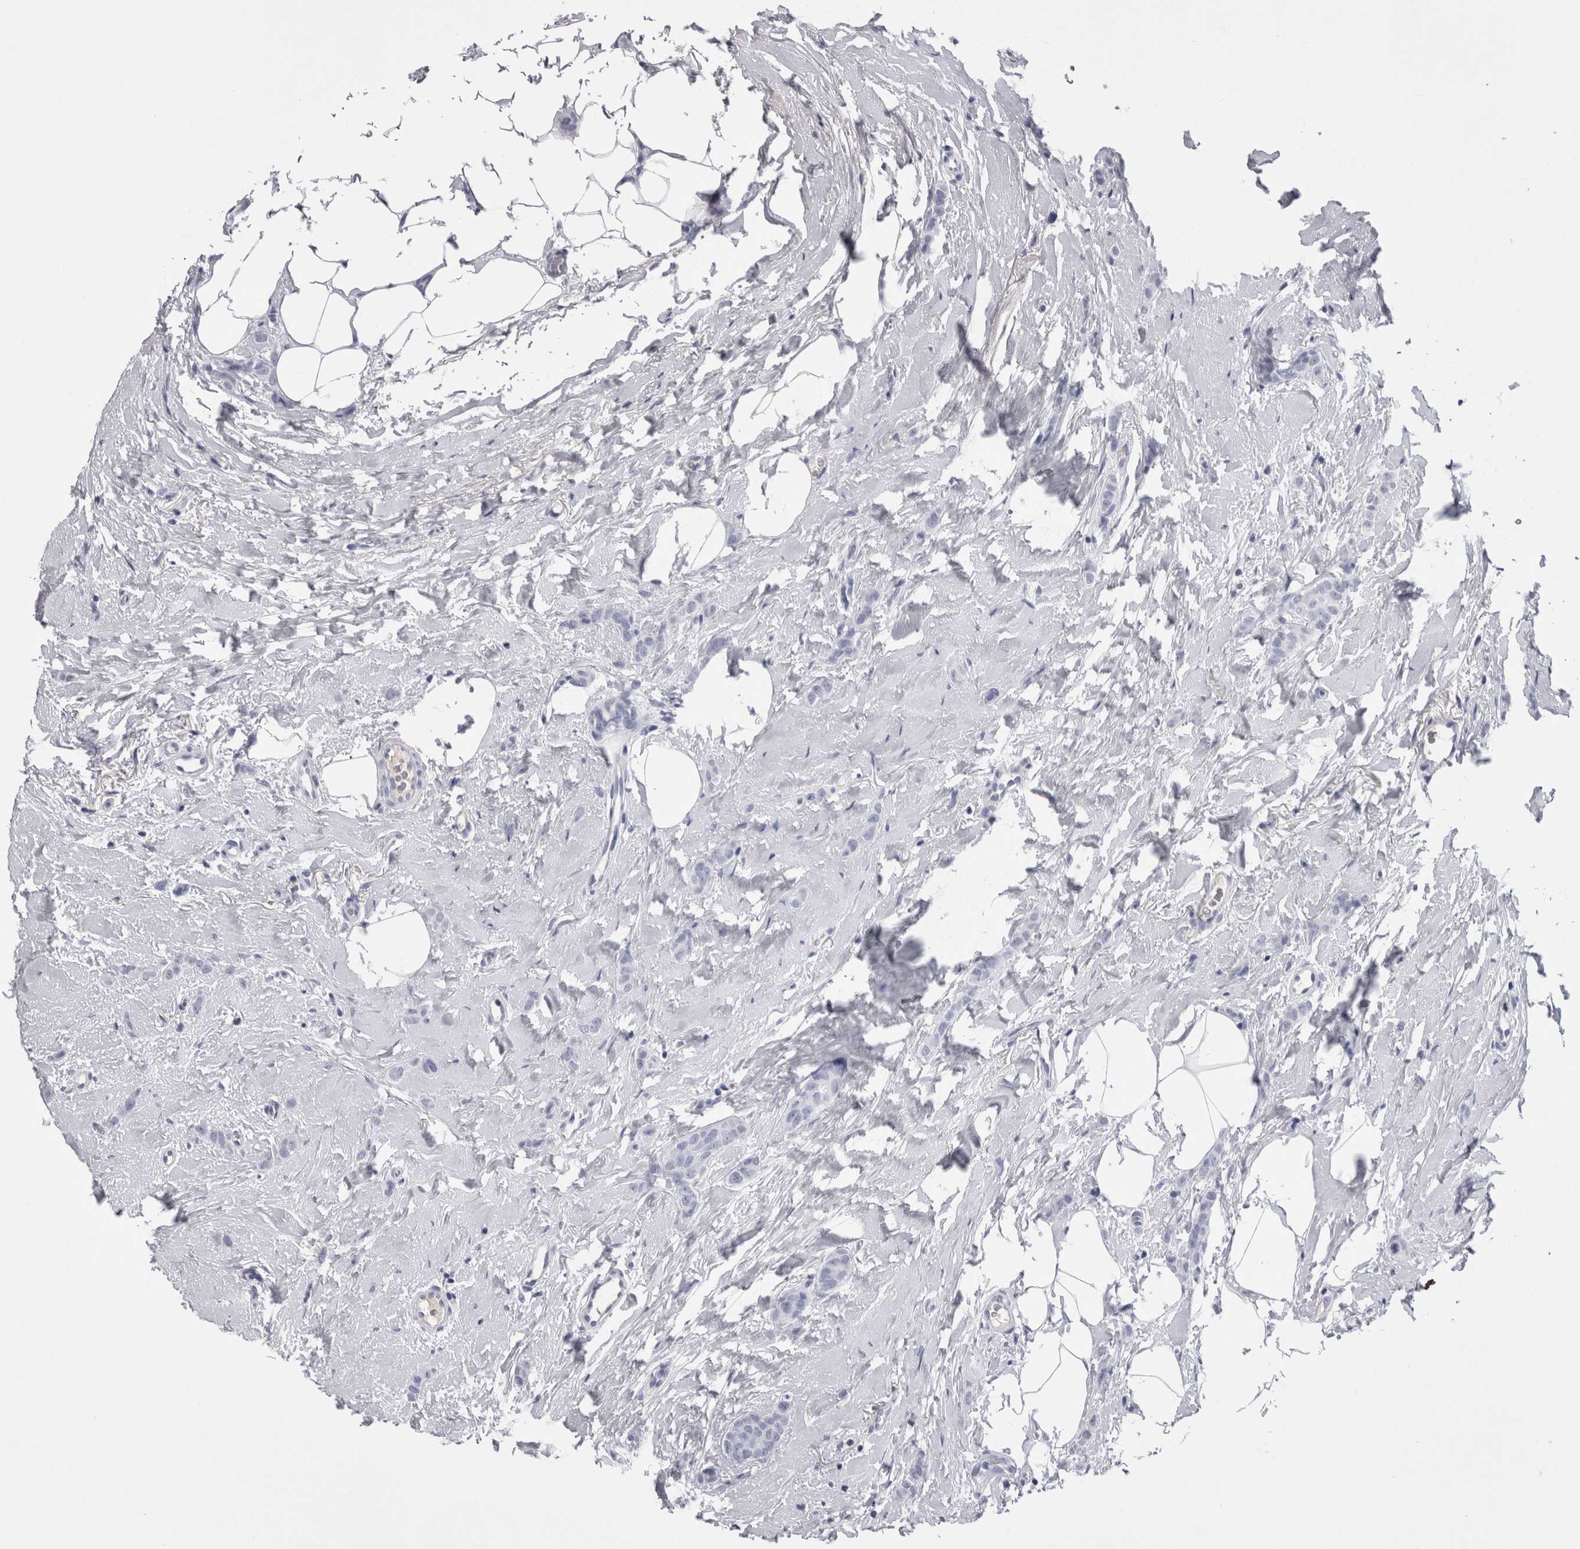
{"staining": {"intensity": "negative", "quantity": "none", "location": "none"}, "tissue": "breast cancer", "cell_type": "Tumor cells", "image_type": "cancer", "snomed": [{"axis": "morphology", "description": "Lobular carcinoma"}, {"axis": "topography", "description": "Skin"}, {"axis": "topography", "description": "Breast"}], "caption": "There is no significant positivity in tumor cells of breast cancer (lobular carcinoma).", "gene": "CDHR5", "patient": {"sex": "female", "age": 46}}